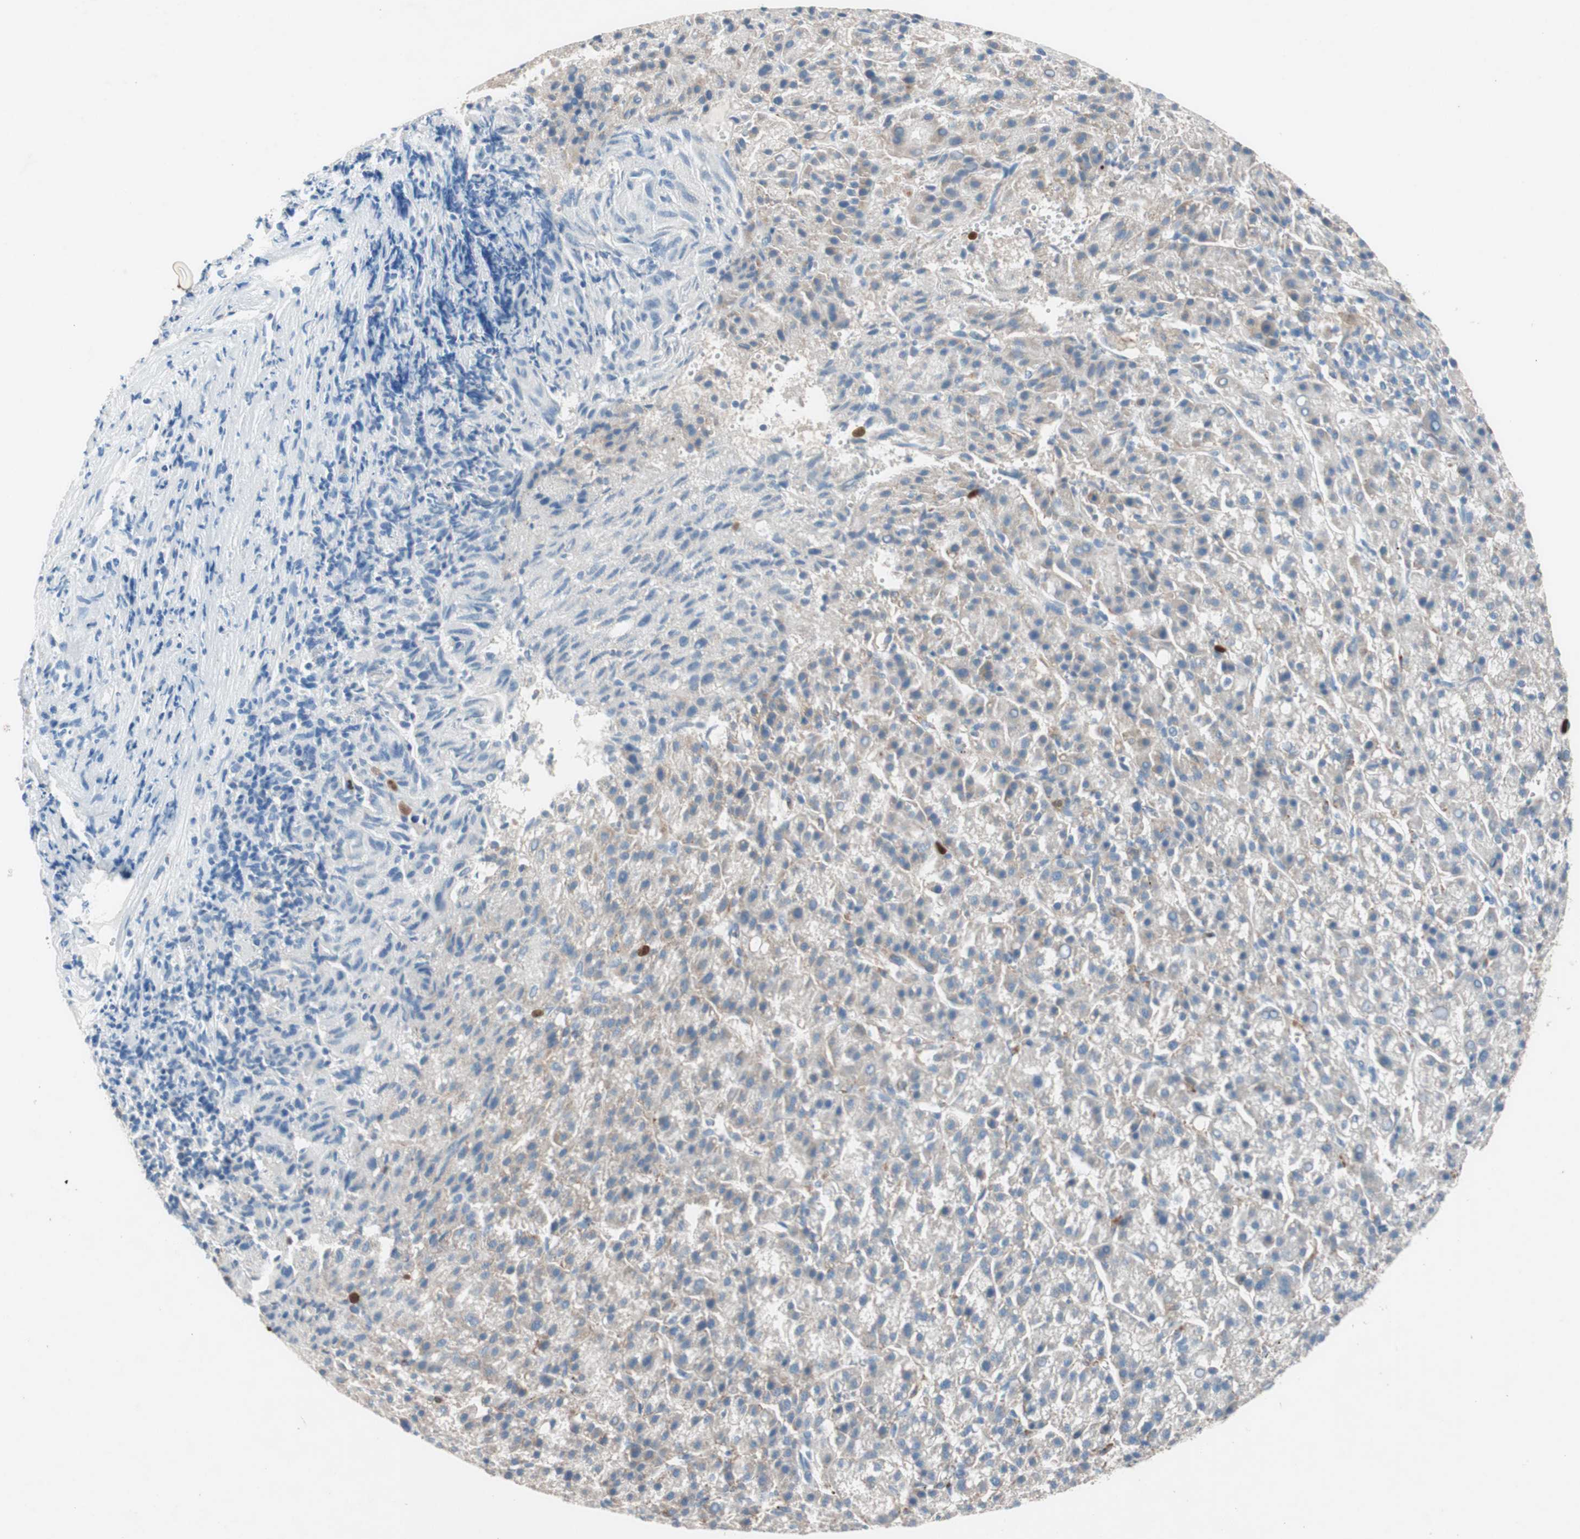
{"staining": {"intensity": "weak", "quantity": "25%-75%", "location": "cytoplasmic/membranous"}, "tissue": "liver cancer", "cell_type": "Tumor cells", "image_type": "cancer", "snomed": [{"axis": "morphology", "description": "Carcinoma, Hepatocellular, NOS"}, {"axis": "topography", "description": "Liver"}], "caption": "Liver cancer (hepatocellular carcinoma) tissue demonstrates weak cytoplasmic/membranous expression in approximately 25%-75% of tumor cells", "gene": "CLEC4D", "patient": {"sex": "female", "age": 58}}